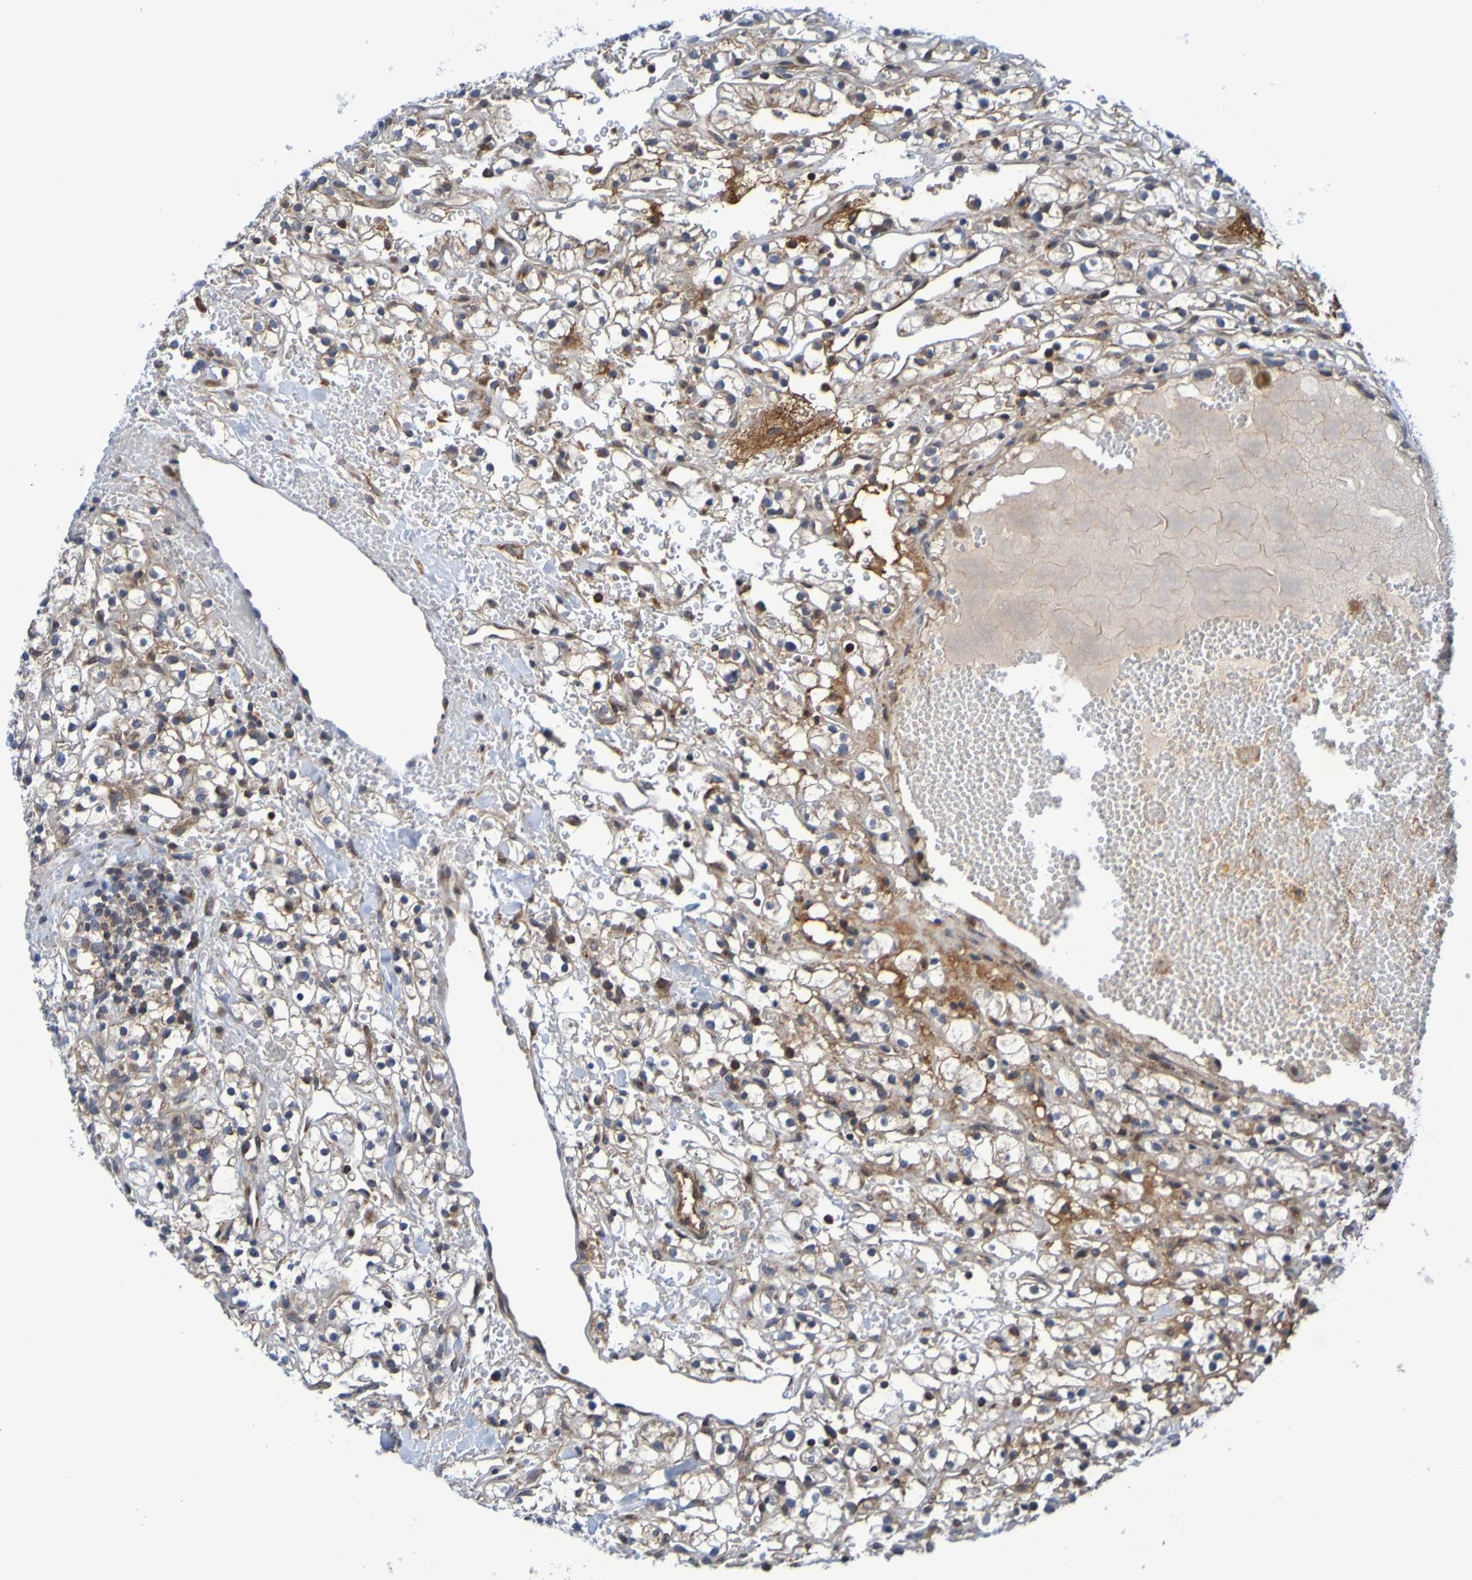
{"staining": {"intensity": "moderate", "quantity": ">75%", "location": "cytoplasmic/membranous"}, "tissue": "renal cancer", "cell_type": "Tumor cells", "image_type": "cancer", "snomed": [{"axis": "morphology", "description": "Adenocarcinoma, NOS"}, {"axis": "topography", "description": "Kidney"}], "caption": "Protein expression analysis of human renal adenocarcinoma reveals moderate cytoplasmic/membranous expression in approximately >75% of tumor cells.", "gene": "CCDC51", "patient": {"sex": "male", "age": 61}}